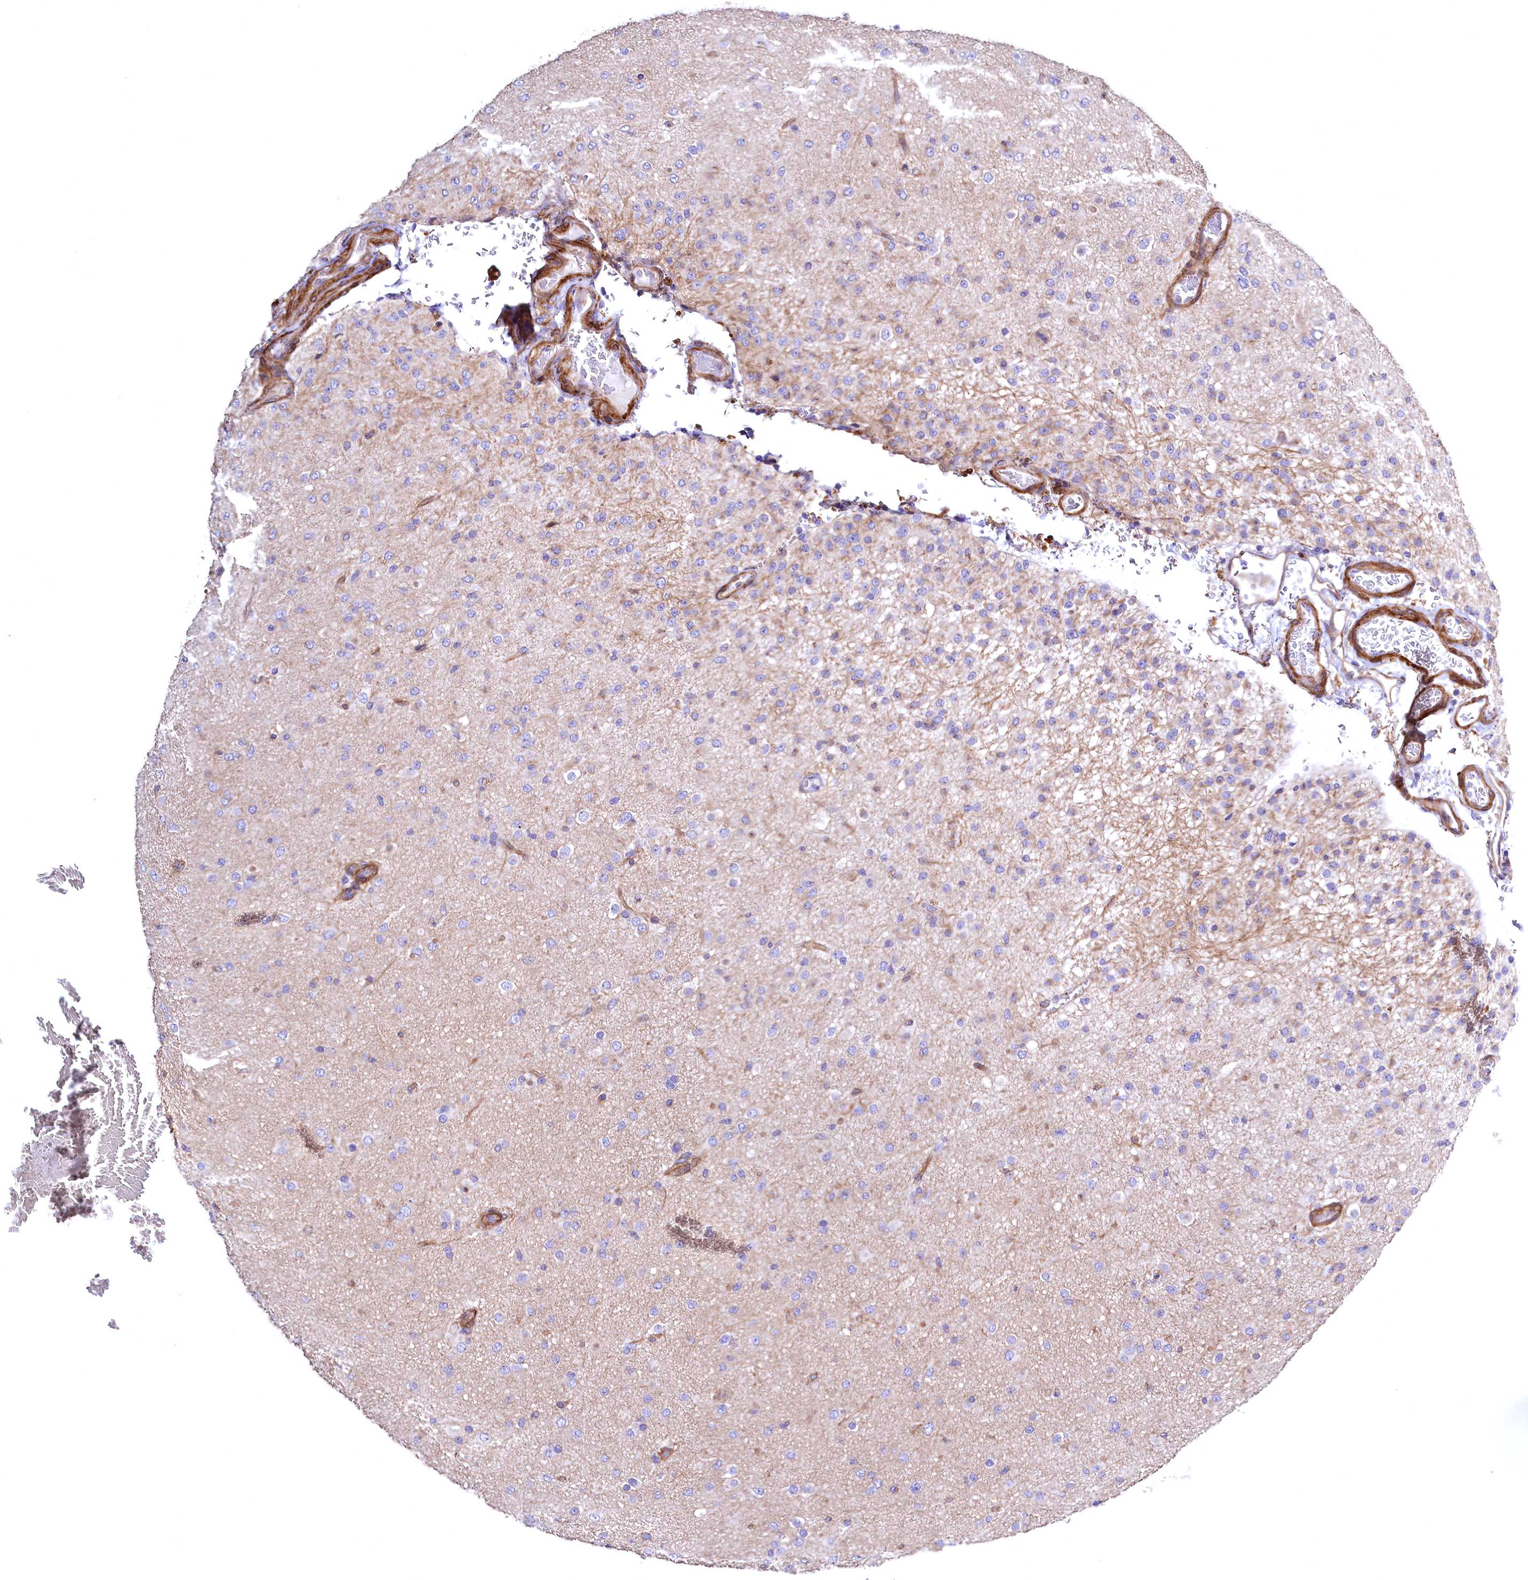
{"staining": {"intensity": "negative", "quantity": "none", "location": "none"}, "tissue": "glioma", "cell_type": "Tumor cells", "image_type": "cancer", "snomed": [{"axis": "morphology", "description": "Glioma, malignant, Low grade"}, {"axis": "topography", "description": "Brain"}], "caption": "Malignant glioma (low-grade) was stained to show a protein in brown. There is no significant expression in tumor cells.", "gene": "WNT8A", "patient": {"sex": "male", "age": 65}}